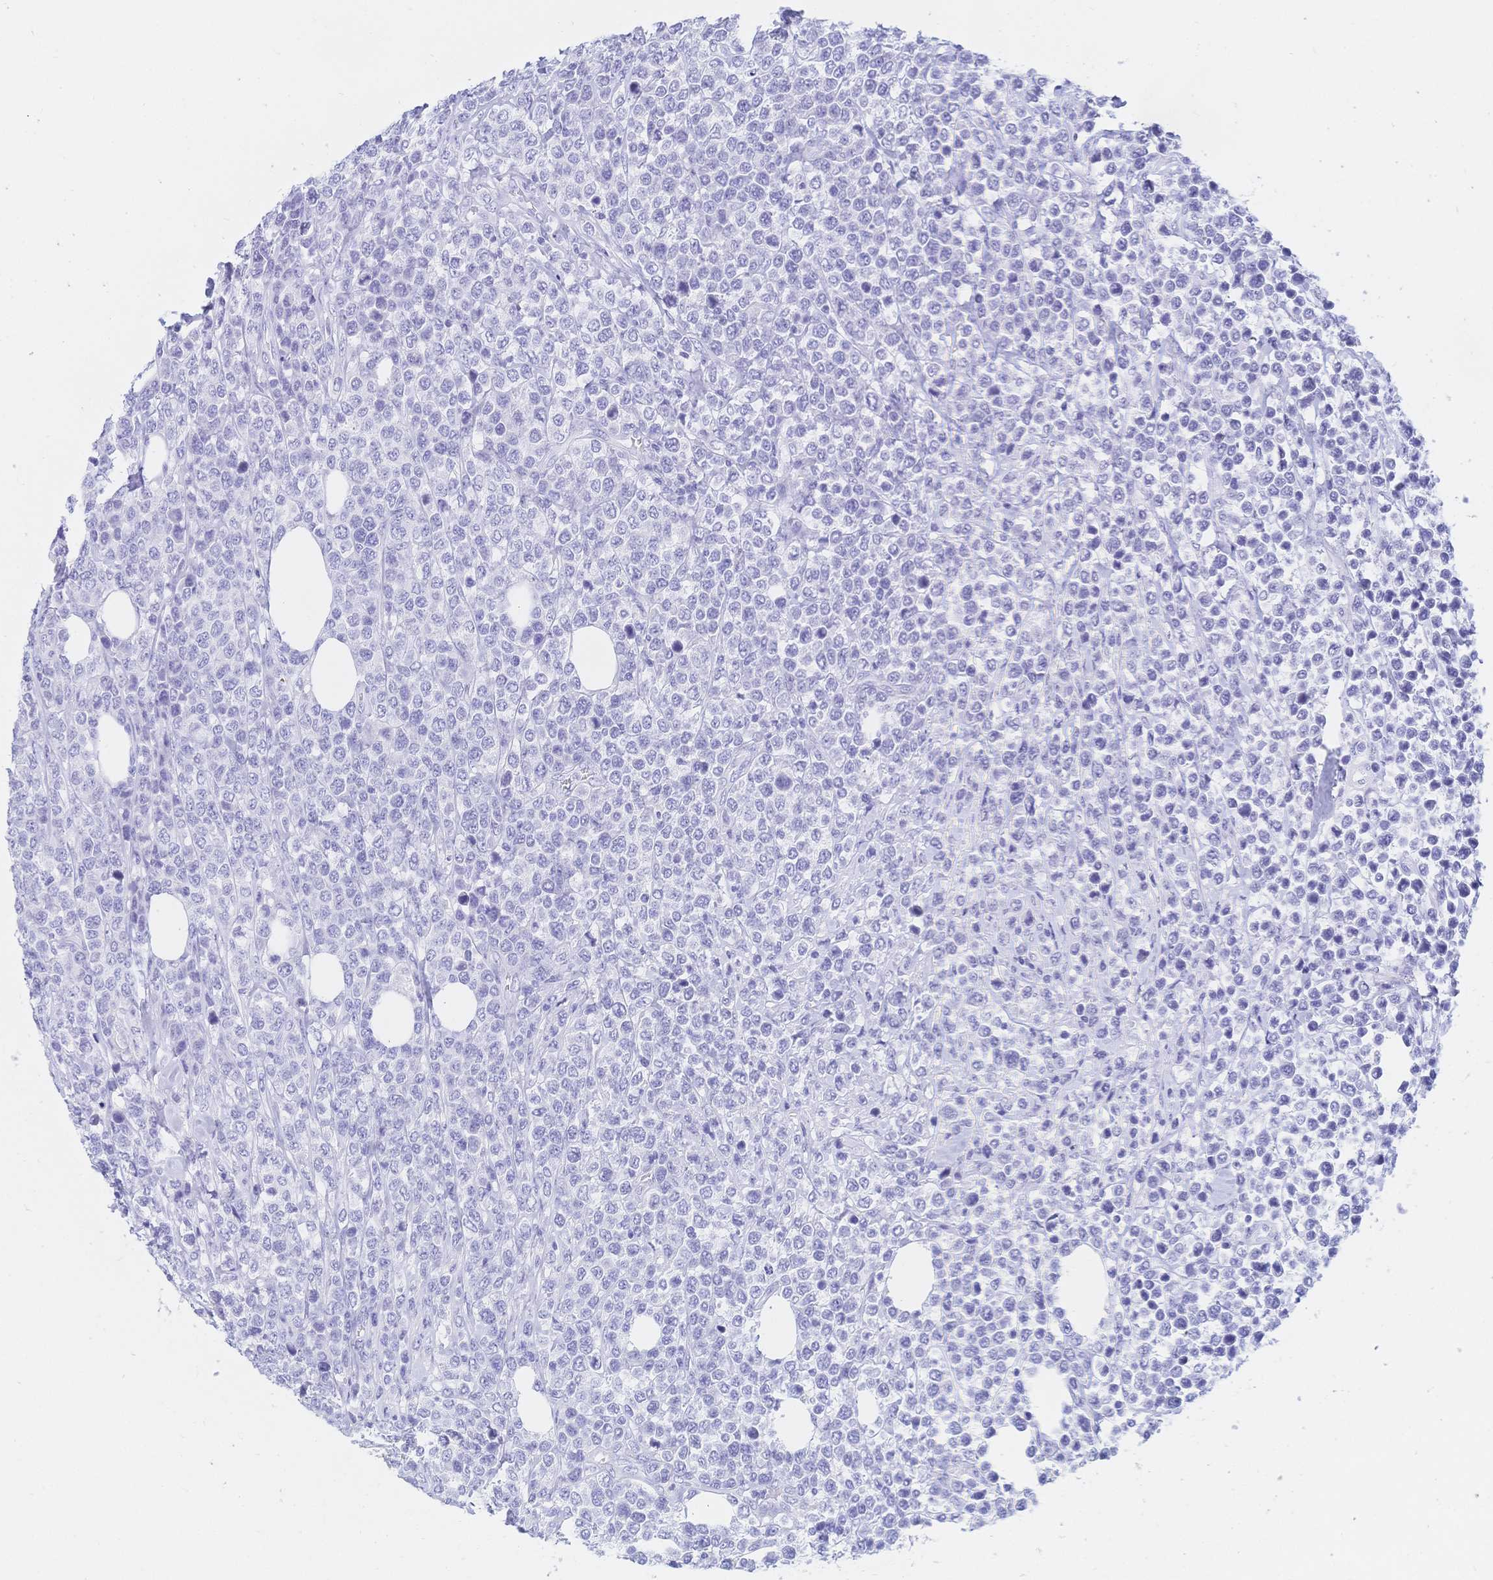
{"staining": {"intensity": "negative", "quantity": "none", "location": "none"}, "tissue": "lymphoma", "cell_type": "Tumor cells", "image_type": "cancer", "snomed": [{"axis": "morphology", "description": "Malignant lymphoma, non-Hodgkin's type, High grade"}, {"axis": "topography", "description": "Soft tissue"}], "caption": "An IHC micrograph of malignant lymphoma, non-Hodgkin's type (high-grade) is shown. There is no staining in tumor cells of malignant lymphoma, non-Hodgkin's type (high-grade).", "gene": "MEP1B", "patient": {"sex": "female", "age": 56}}